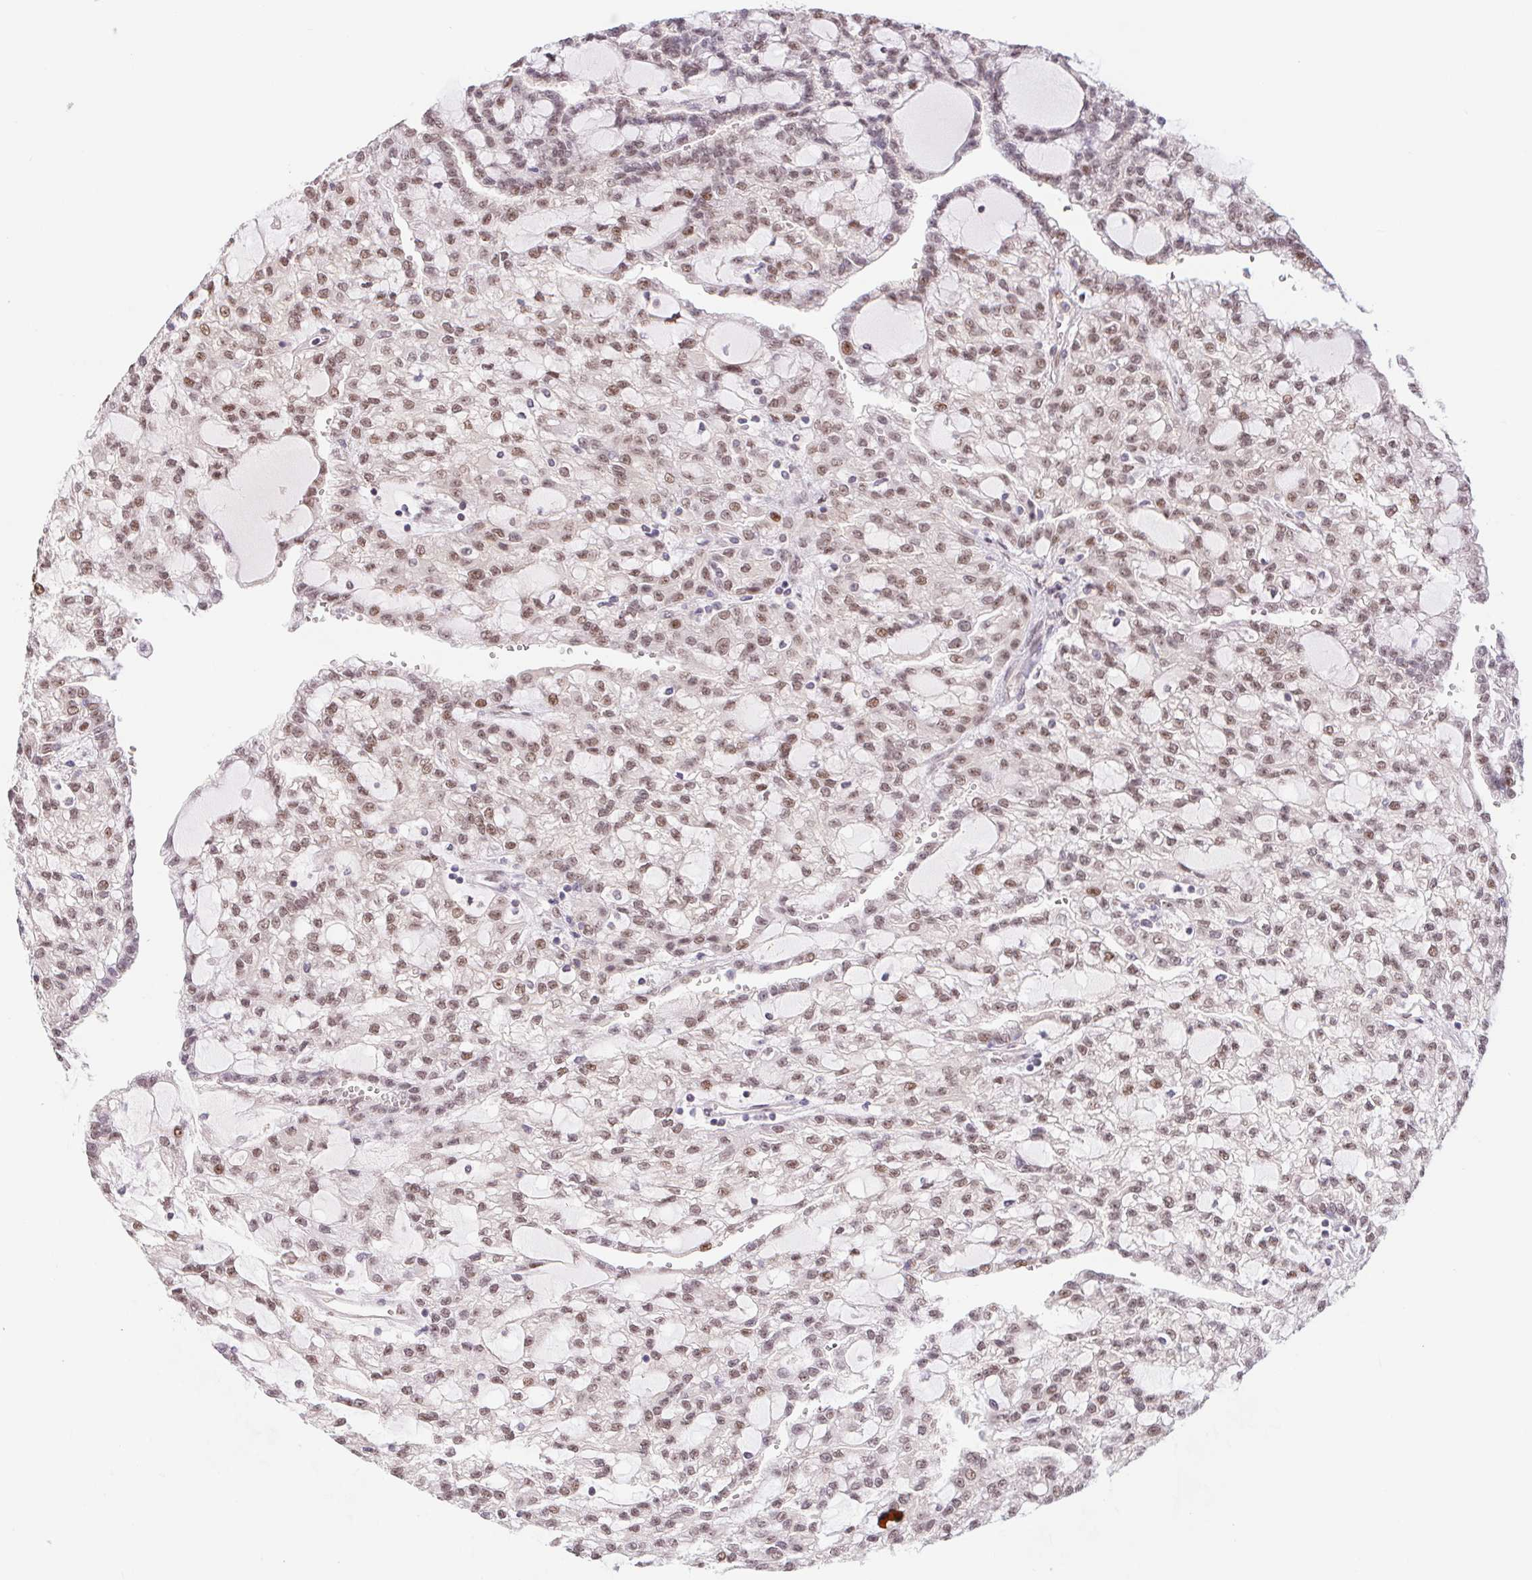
{"staining": {"intensity": "moderate", "quantity": ">75%", "location": "nuclear"}, "tissue": "renal cancer", "cell_type": "Tumor cells", "image_type": "cancer", "snomed": [{"axis": "morphology", "description": "Adenocarcinoma, NOS"}, {"axis": "topography", "description": "Kidney"}], "caption": "This is an image of IHC staining of renal adenocarcinoma, which shows moderate expression in the nuclear of tumor cells.", "gene": "CAND1", "patient": {"sex": "male", "age": 63}}